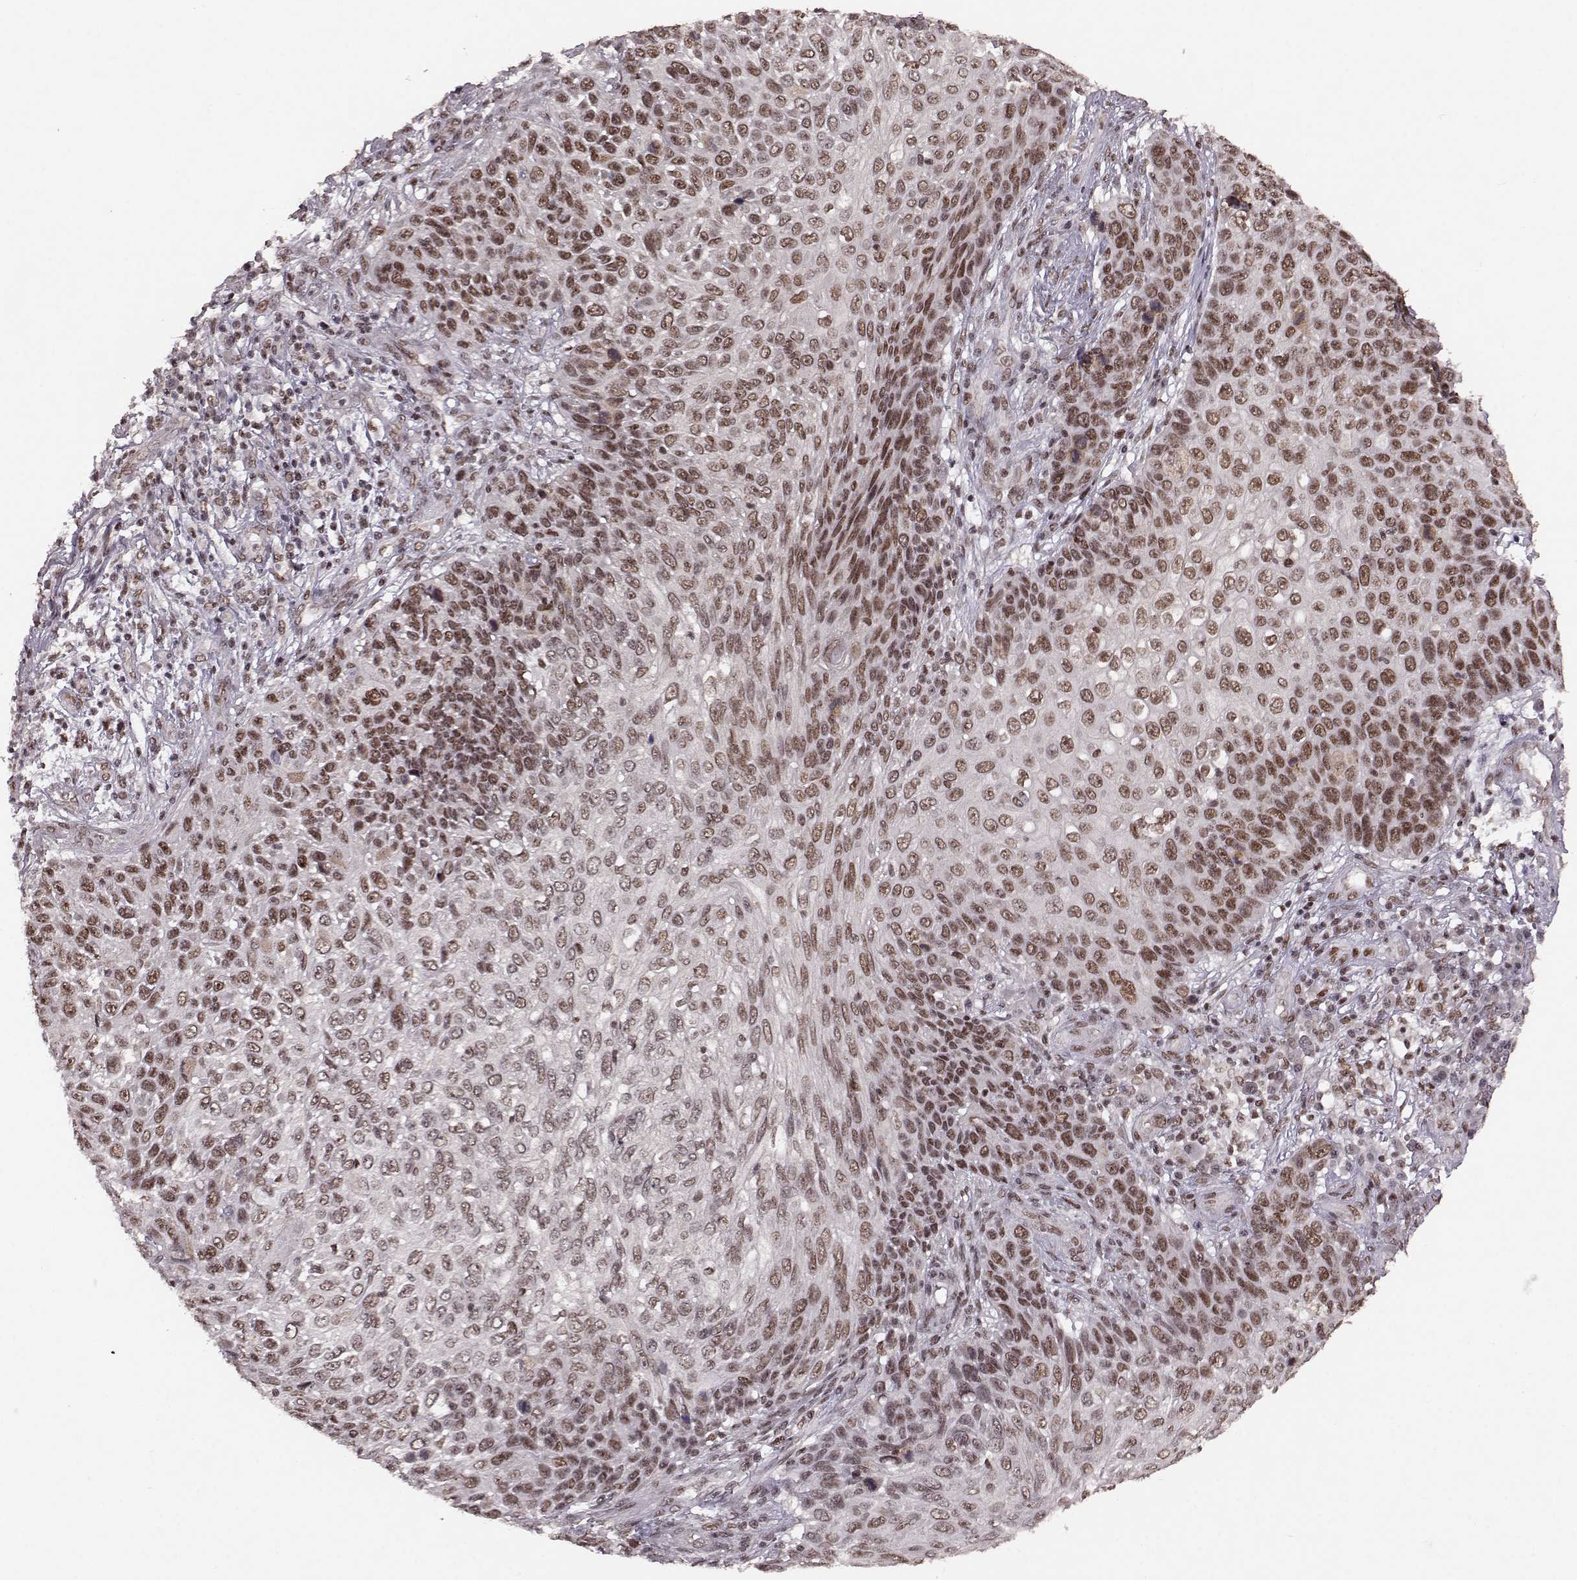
{"staining": {"intensity": "moderate", "quantity": "25%-75%", "location": "nuclear"}, "tissue": "skin cancer", "cell_type": "Tumor cells", "image_type": "cancer", "snomed": [{"axis": "morphology", "description": "Squamous cell carcinoma, NOS"}, {"axis": "topography", "description": "Skin"}], "caption": "The photomicrograph reveals staining of skin squamous cell carcinoma, revealing moderate nuclear protein positivity (brown color) within tumor cells. Nuclei are stained in blue.", "gene": "RRAGD", "patient": {"sex": "male", "age": 92}}